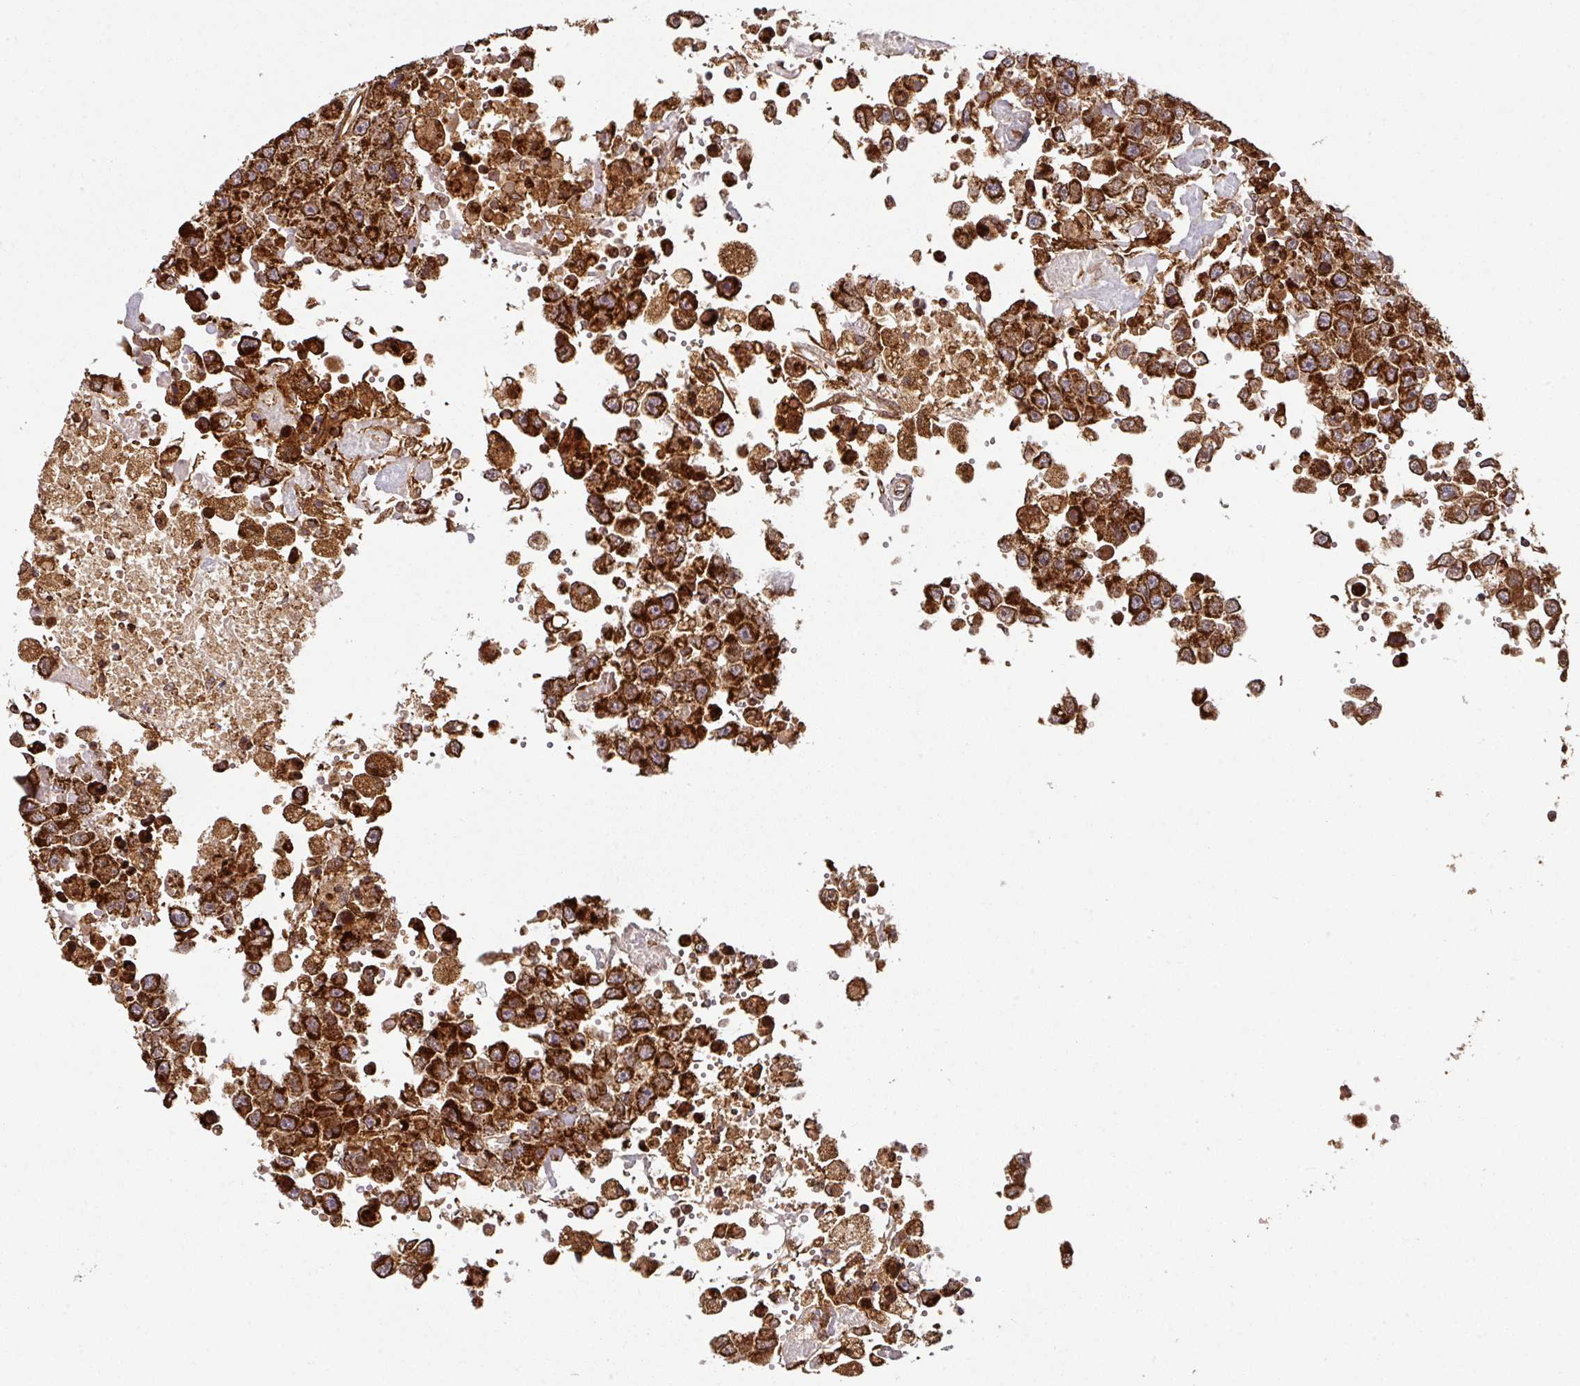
{"staining": {"intensity": "strong", "quantity": ">75%", "location": "cytoplasmic/membranous"}, "tissue": "testis cancer", "cell_type": "Tumor cells", "image_type": "cancer", "snomed": [{"axis": "morphology", "description": "Carcinoma, Embryonal, NOS"}, {"axis": "topography", "description": "Testis"}], "caption": "The immunohistochemical stain labels strong cytoplasmic/membranous positivity in tumor cells of testis cancer (embryonal carcinoma) tissue. The protein is stained brown, and the nuclei are stained in blue (DAB (3,3'-diaminobenzidine) IHC with brightfield microscopy, high magnification).", "gene": "TRAP1", "patient": {"sex": "male", "age": 83}}